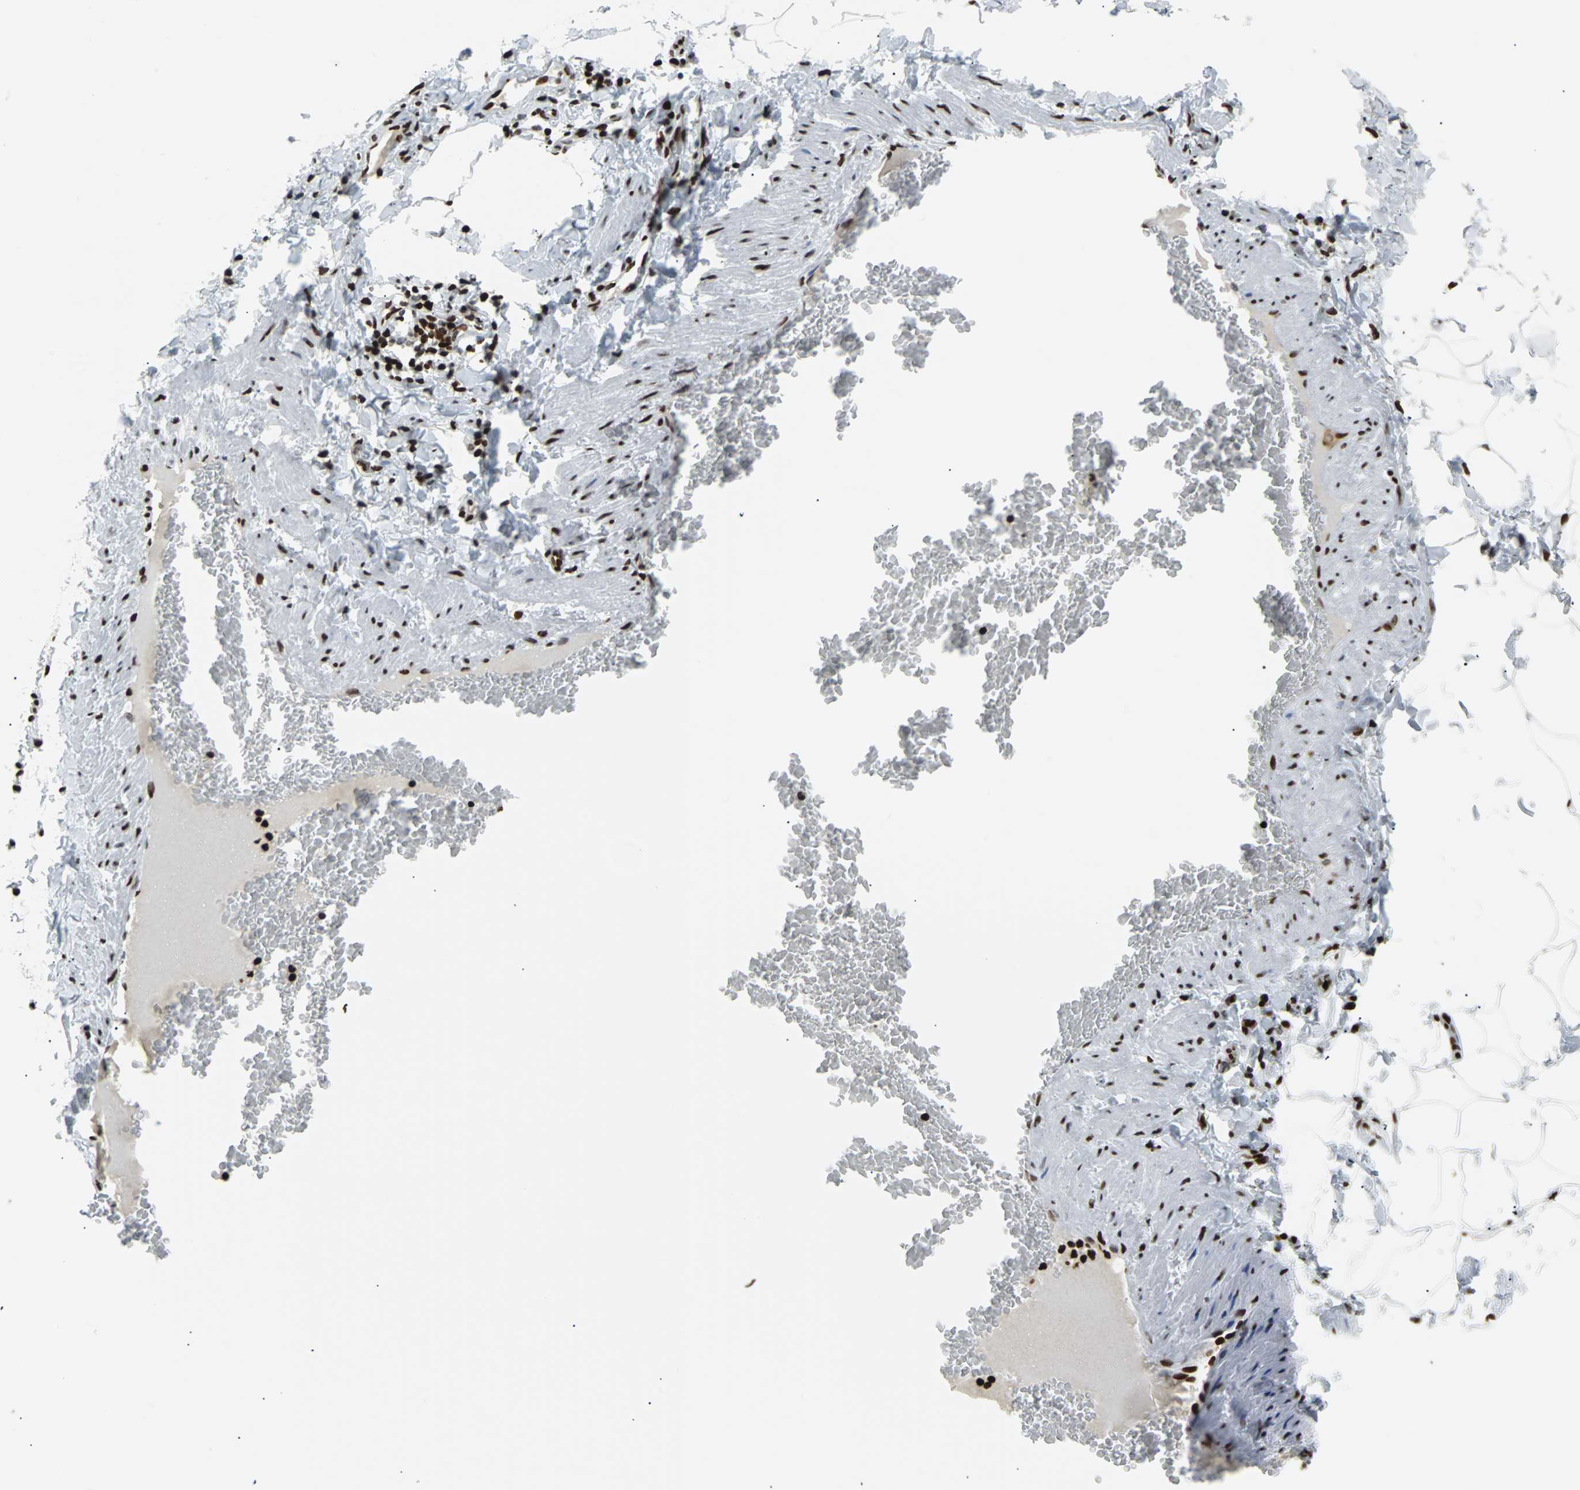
{"staining": {"intensity": "moderate", "quantity": ">75%", "location": "nuclear"}, "tissue": "adipose tissue", "cell_type": "Adipocytes", "image_type": "normal", "snomed": [{"axis": "morphology", "description": "Normal tissue, NOS"}, {"axis": "topography", "description": "Vascular tissue"}], "caption": "Immunohistochemical staining of benign adipose tissue demonstrates medium levels of moderate nuclear positivity in about >75% of adipocytes. Immunohistochemistry (ihc) stains the protein in brown and the nuclei are stained blue.", "gene": "ZNF131", "patient": {"sex": "male", "age": 41}}